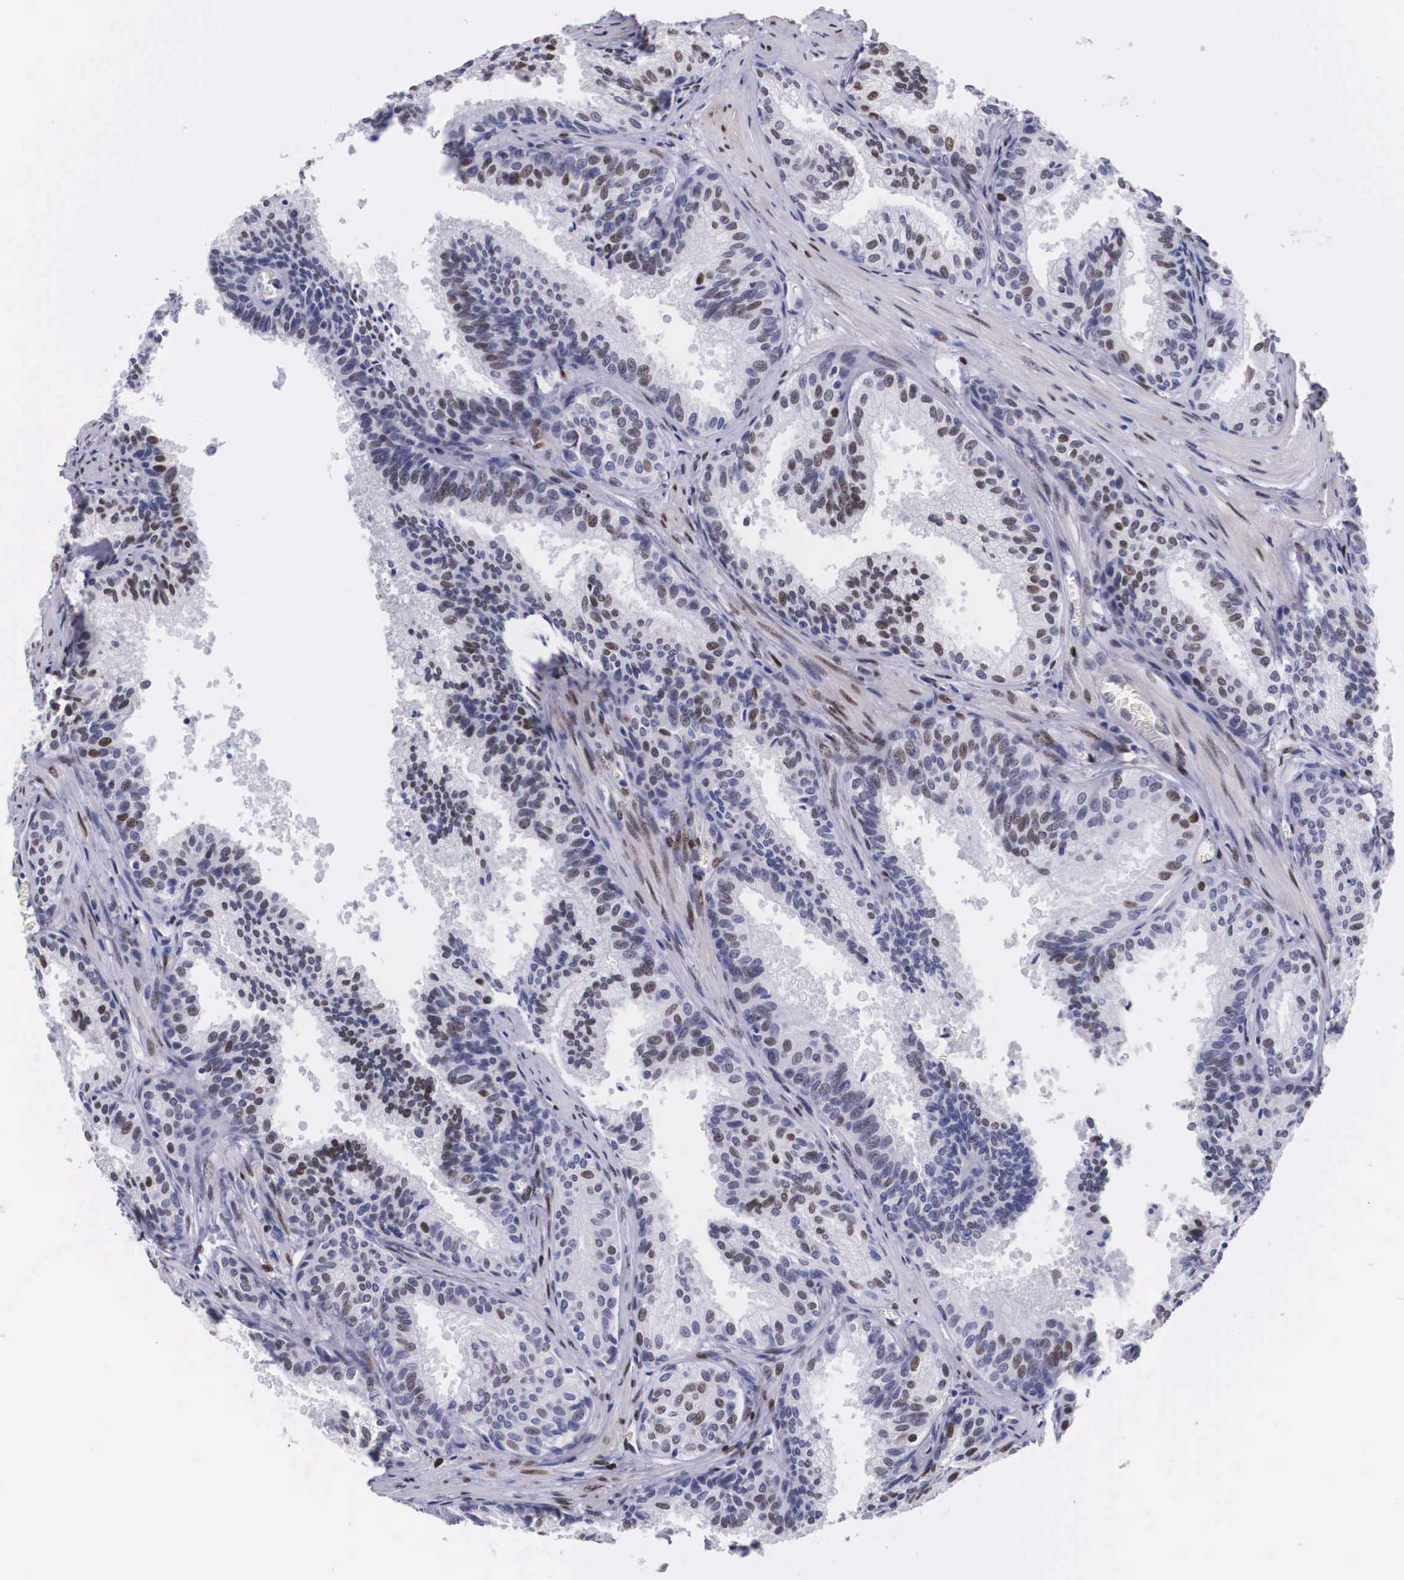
{"staining": {"intensity": "moderate", "quantity": "25%-75%", "location": "nuclear"}, "tissue": "prostate", "cell_type": "Glandular cells", "image_type": "normal", "snomed": [{"axis": "morphology", "description": "Normal tissue, NOS"}, {"axis": "topography", "description": "Prostate"}], "caption": "The image reveals immunohistochemical staining of unremarkable prostate. There is moderate nuclear expression is appreciated in about 25%-75% of glandular cells.", "gene": "KHDRBS3", "patient": {"sex": "male", "age": 68}}